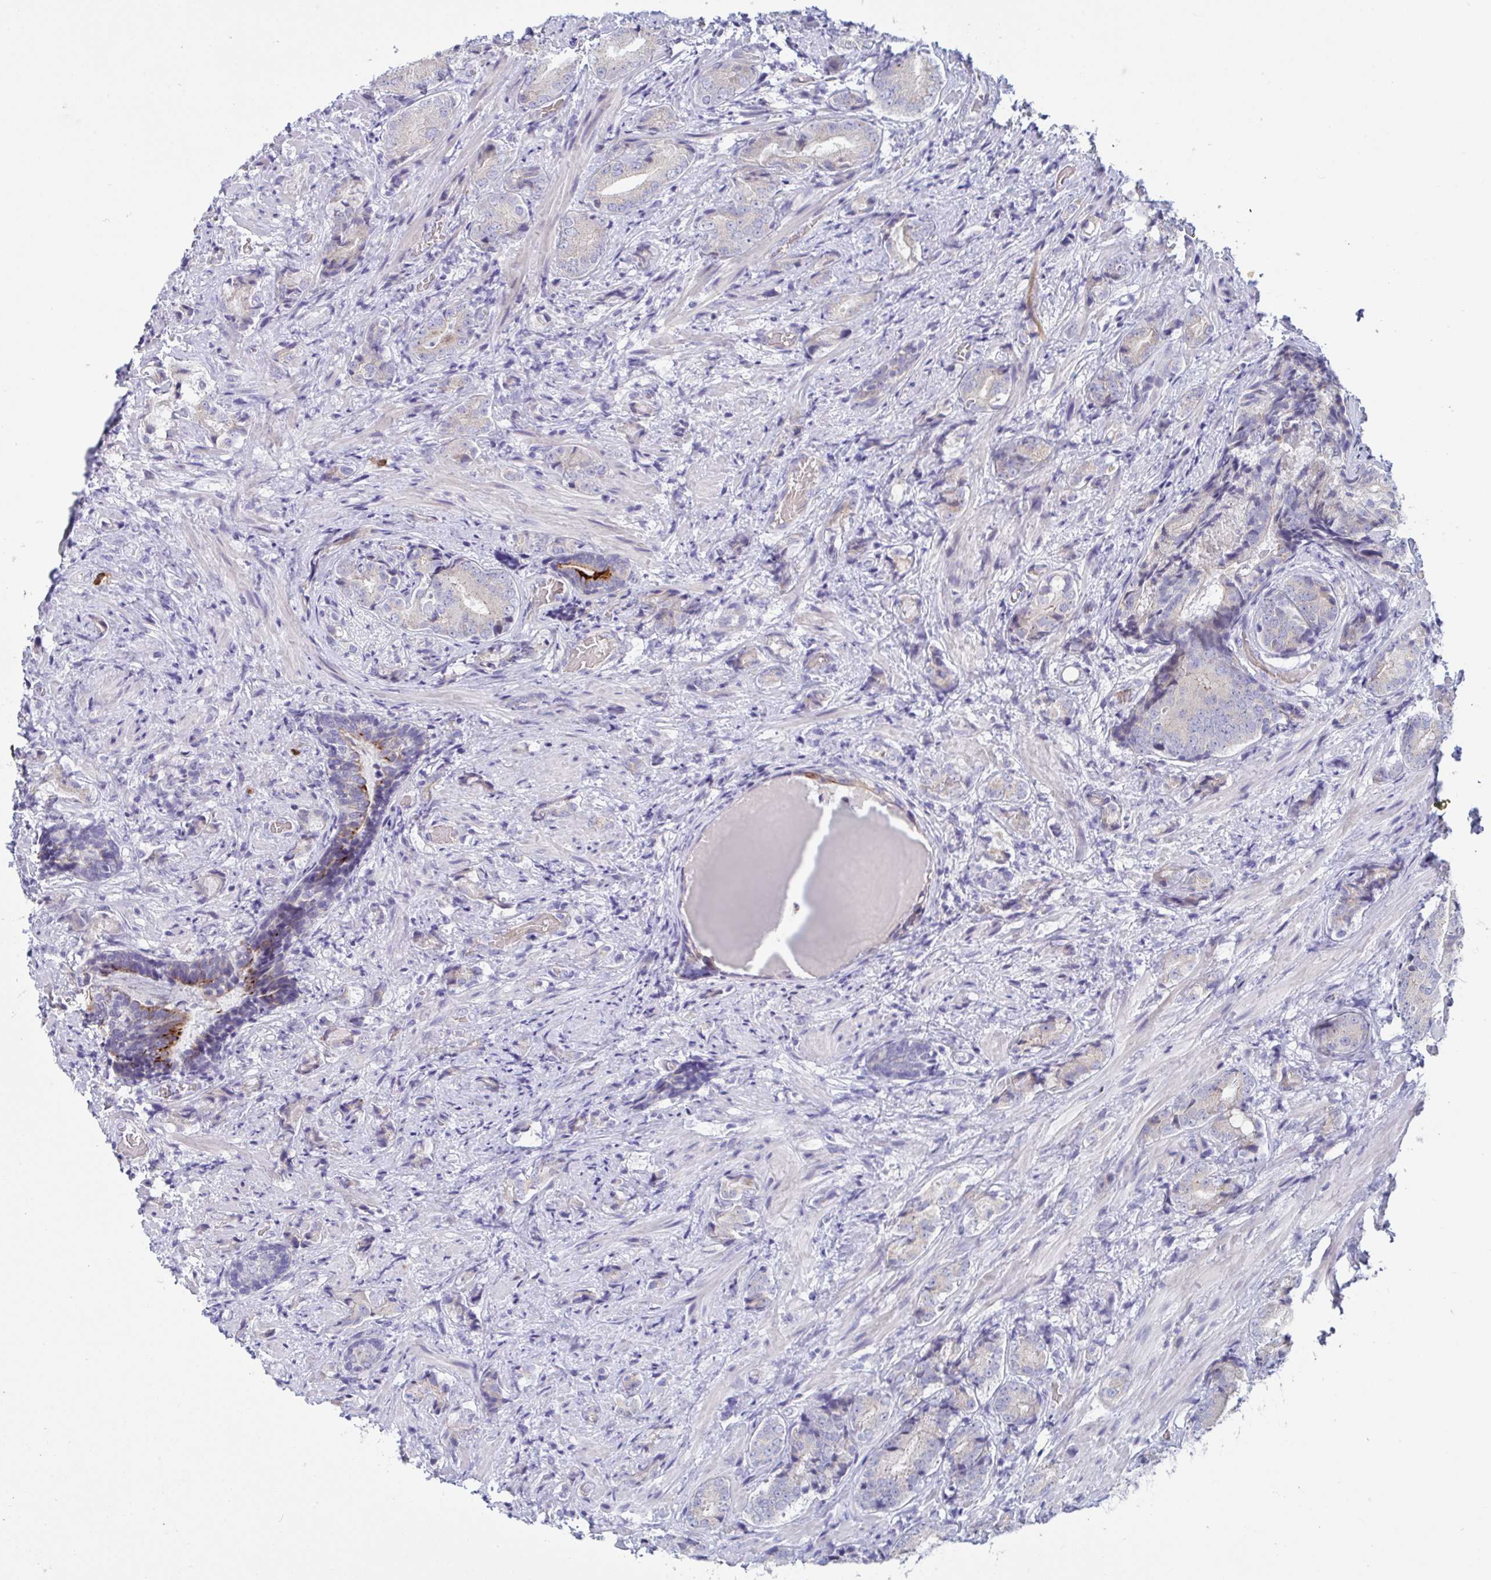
{"staining": {"intensity": "weak", "quantity": "<25%", "location": "cytoplasmic/membranous"}, "tissue": "prostate cancer", "cell_type": "Tumor cells", "image_type": "cancer", "snomed": [{"axis": "morphology", "description": "Adenocarcinoma, High grade"}, {"axis": "topography", "description": "Prostate"}], "caption": "Immunohistochemistry (IHC) of human prostate cancer shows no staining in tumor cells.", "gene": "TAS2R38", "patient": {"sex": "male", "age": 62}}